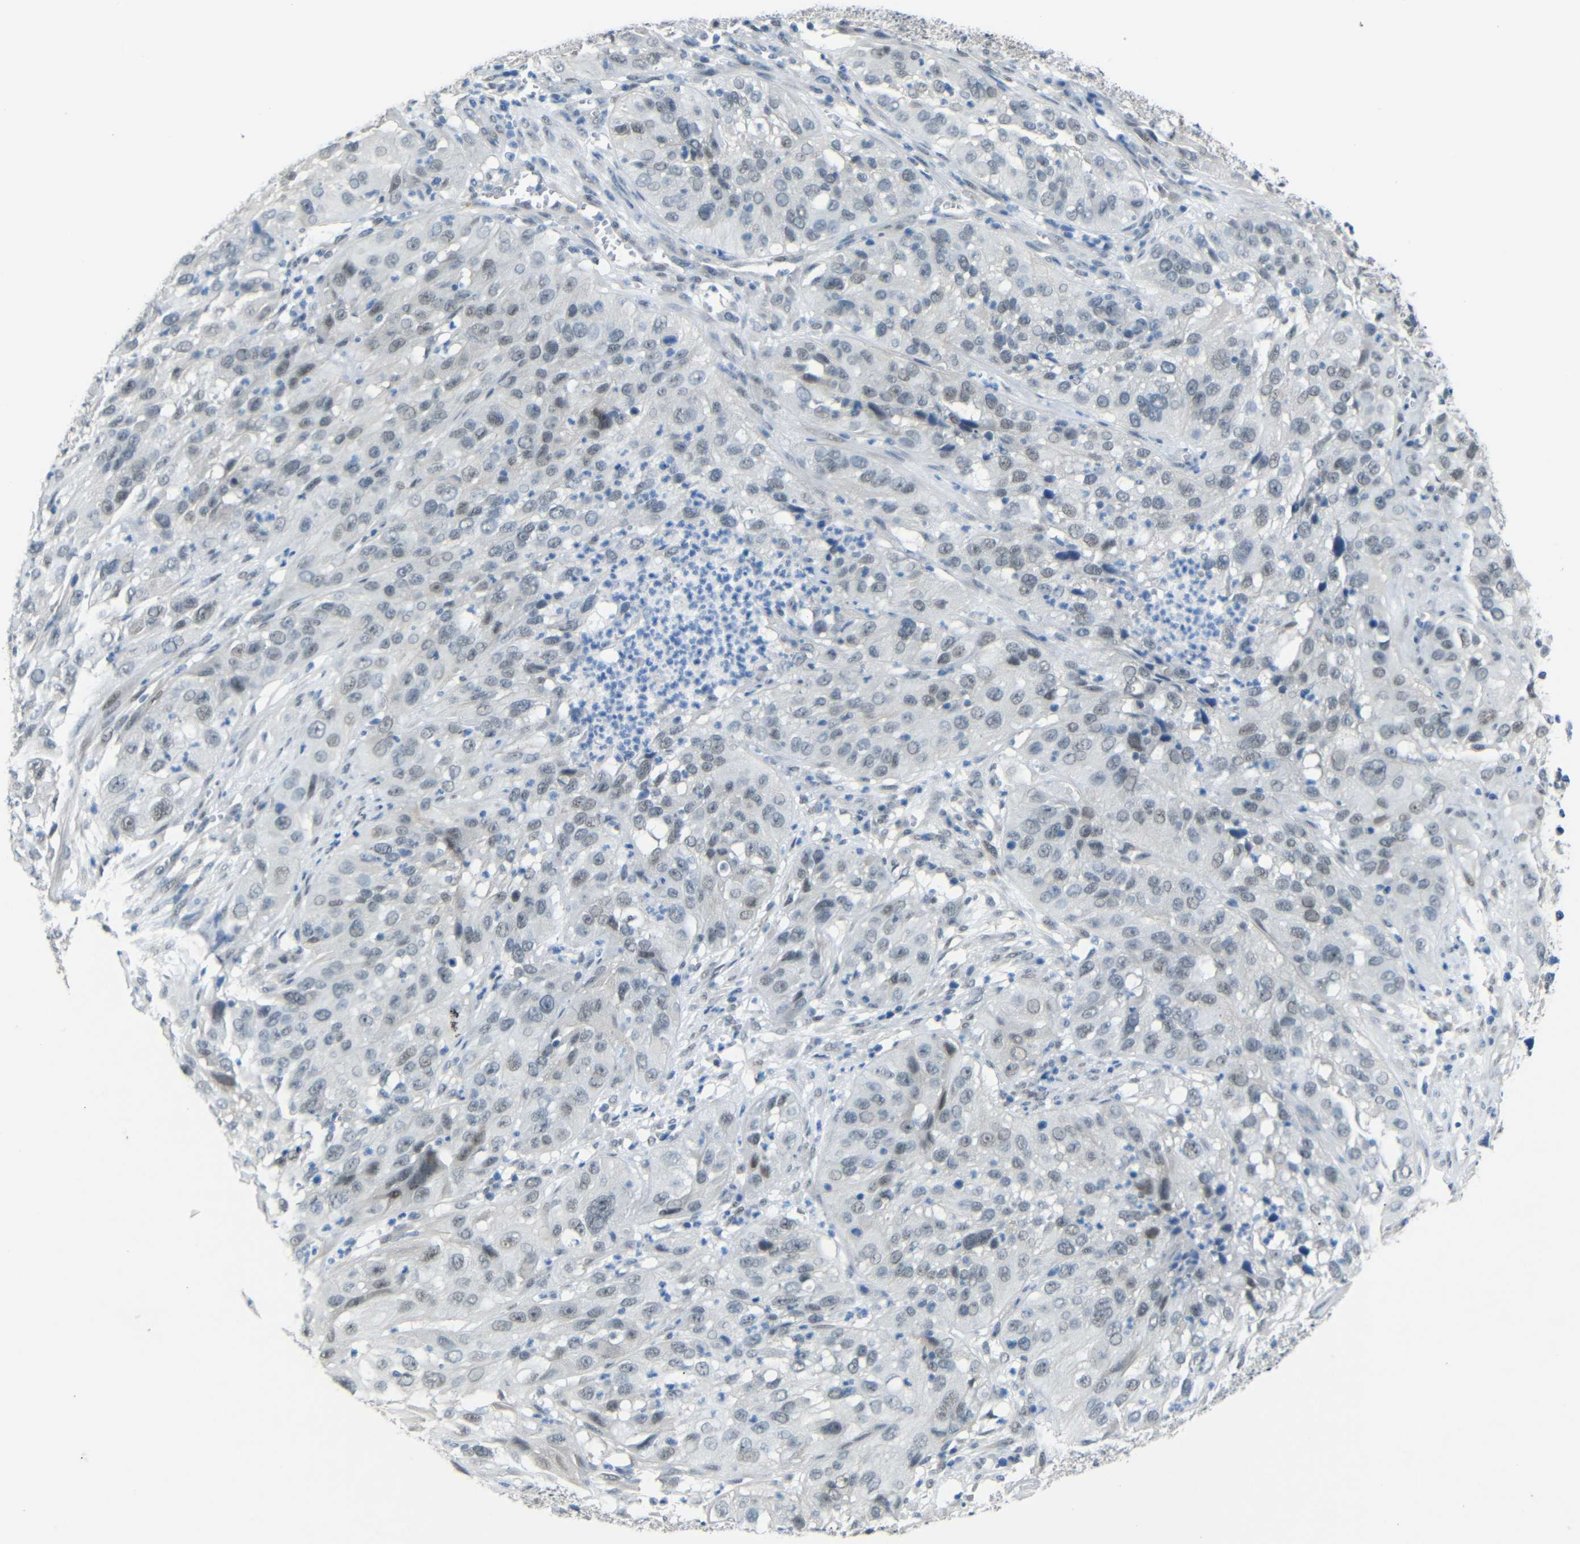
{"staining": {"intensity": "weak", "quantity": "<25%", "location": "nuclear"}, "tissue": "cervical cancer", "cell_type": "Tumor cells", "image_type": "cancer", "snomed": [{"axis": "morphology", "description": "Squamous cell carcinoma, NOS"}, {"axis": "topography", "description": "Cervix"}], "caption": "Immunohistochemical staining of cervical squamous cell carcinoma shows no significant staining in tumor cells.", "gene": "GPR158", "patient": {"sex": "female", "age": 32}}